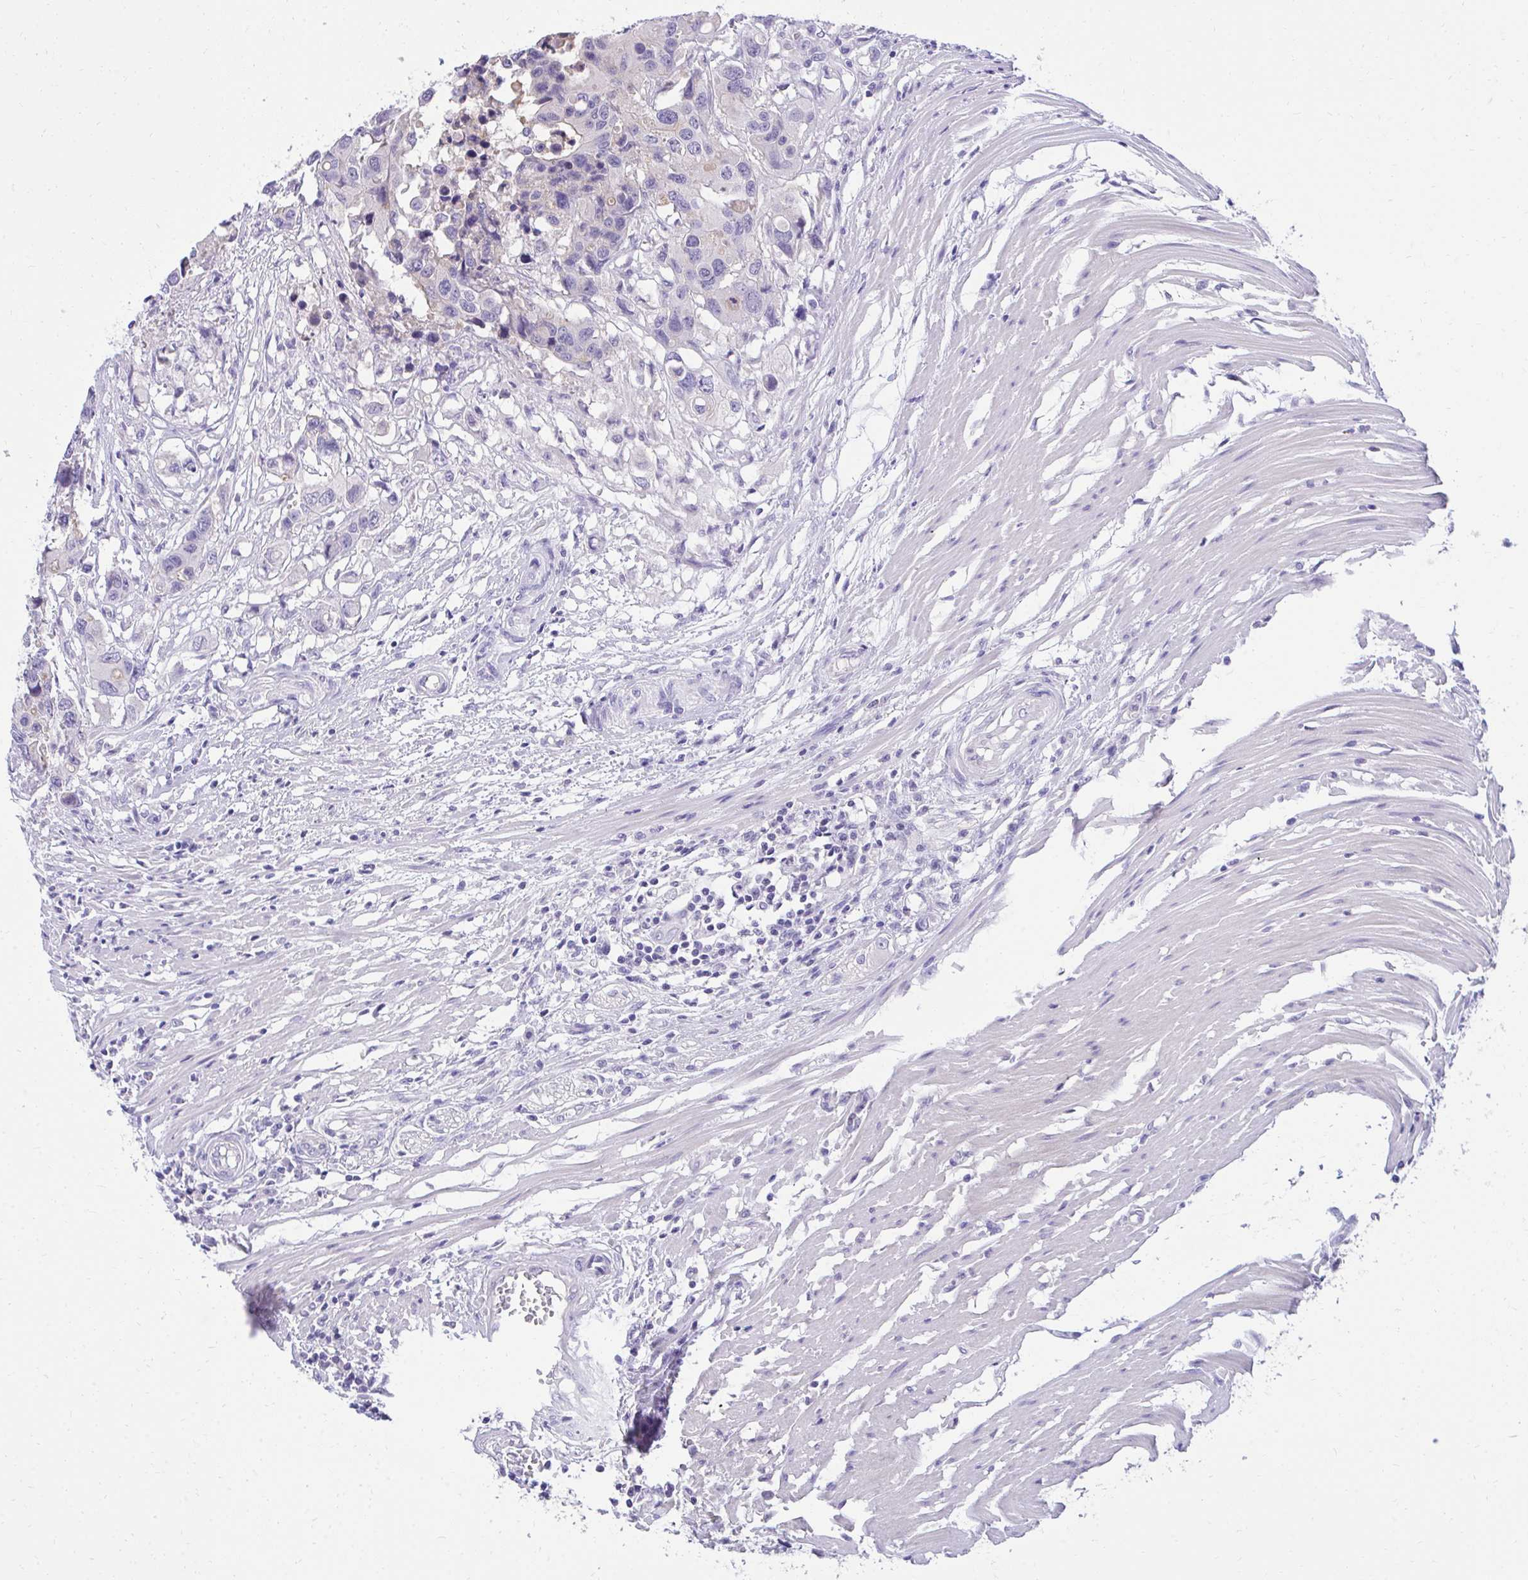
{"staining": {"intensity": "negative", "quantity": "none", "location": "none"}, "tissue": "colorectal cancer", "cell_type": "Tumor cells", "image_type": "cancer", "snomed": [{"axis": "morphology", "description": "Adenocarcinoma, NOS"}, {"axis": "topography", "description": "Colon"}], "caption": "Tumor cells are negative for protein expression in human colorectal cancer (adenocarcinoma).", "gene": "TMCO5A", "patient": {"sex": "male", "age": 77}}